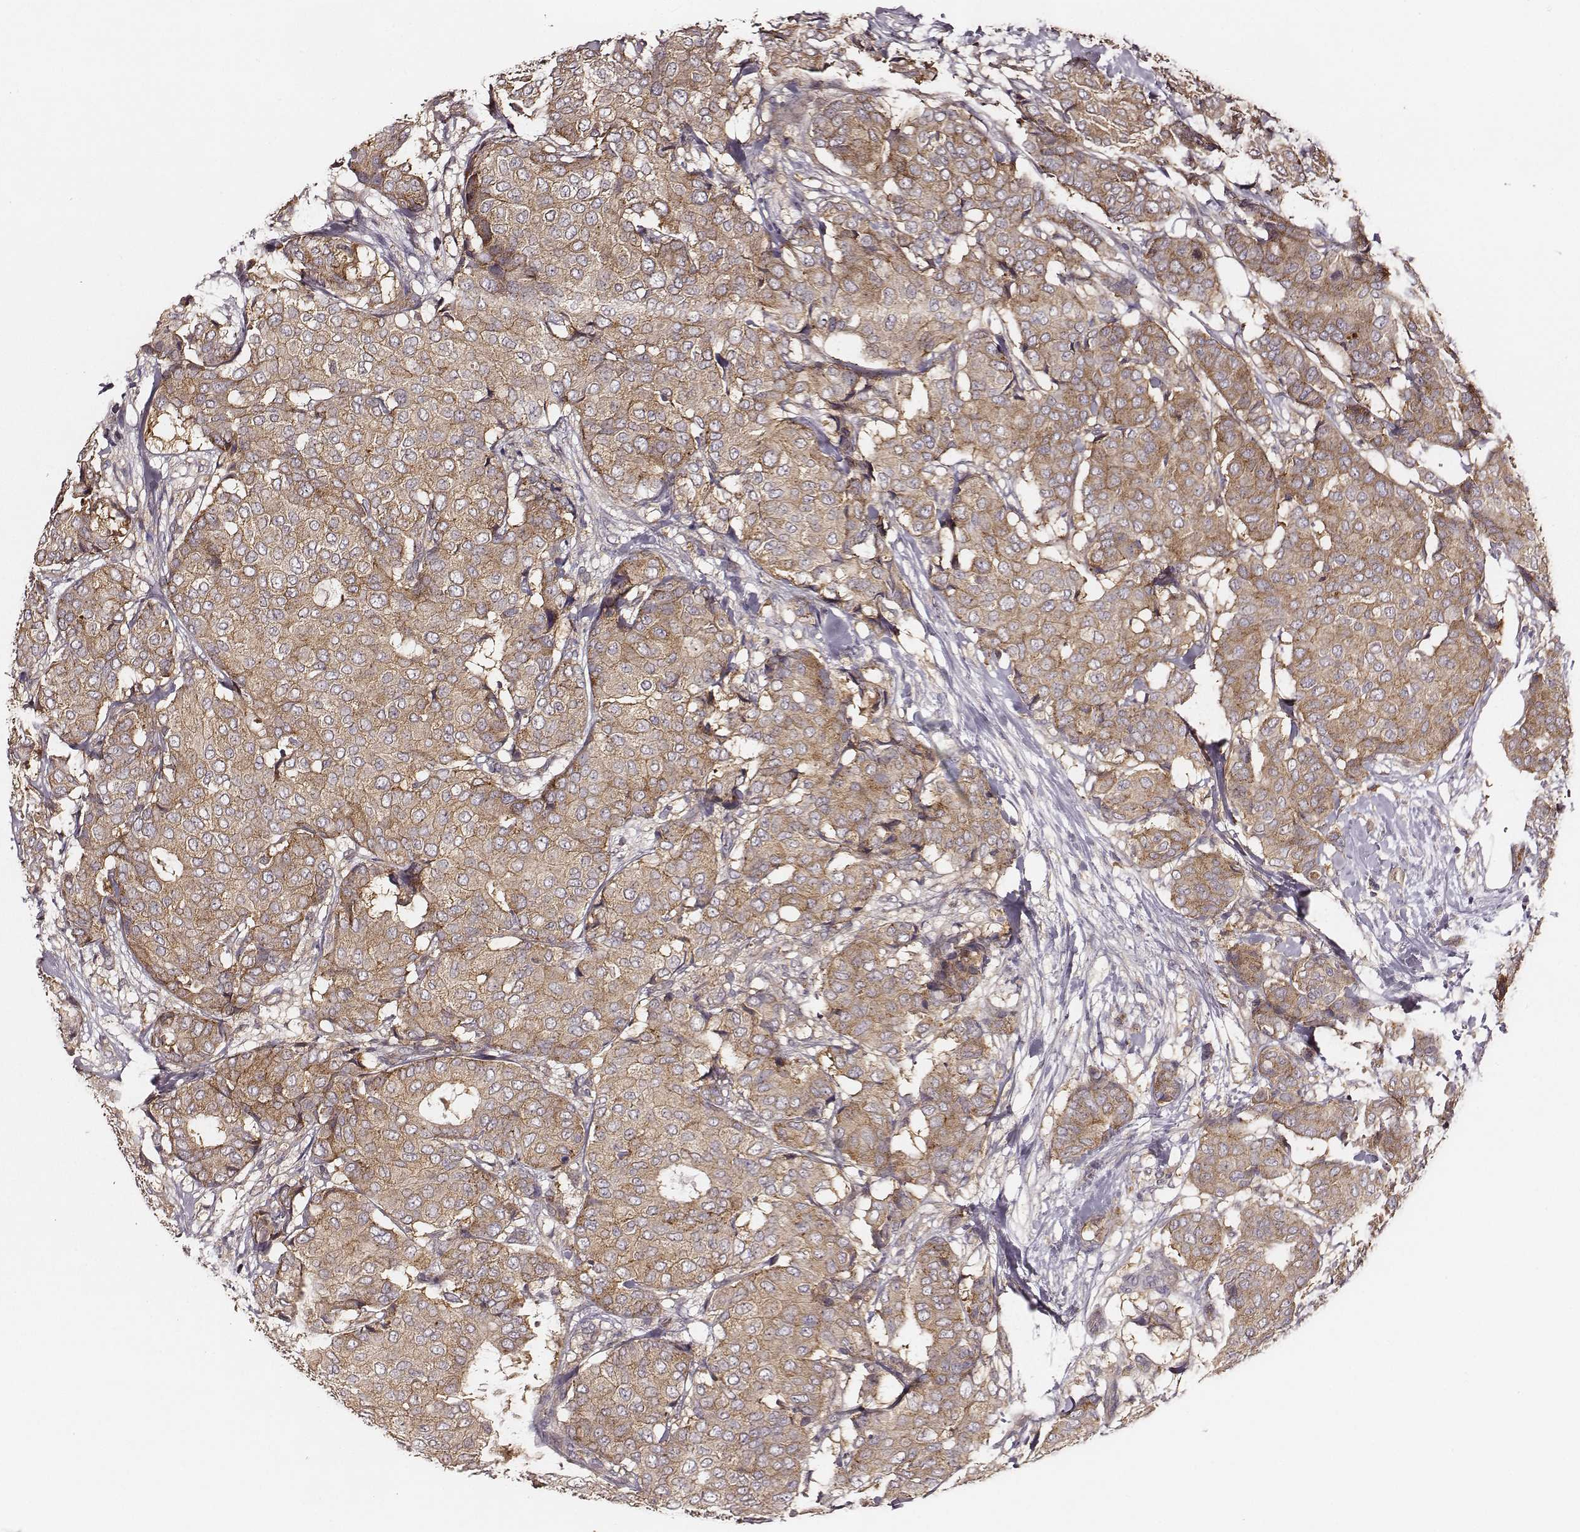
{"staining": {"intensity": "weak", "quantity": ">75%", "location": "cytoplasmic/membranous"}, "tissue": "breast cancer", "cell_type": "Tumor cells", "image_type": "cancer", "snomed": [{"axis": "morphology", "description": "Duct carcinoma"}, {"axis": "topography", "description": "Breast"}], "caption": "Brown immunohistochemical staining in human intraductal carcinoma (breast) exhibits weak cytoplasmic/membranous staining in about >75% of tumor cells.", "gene": "VPS26A", "patient": {"sex": "female", "age": 75}}